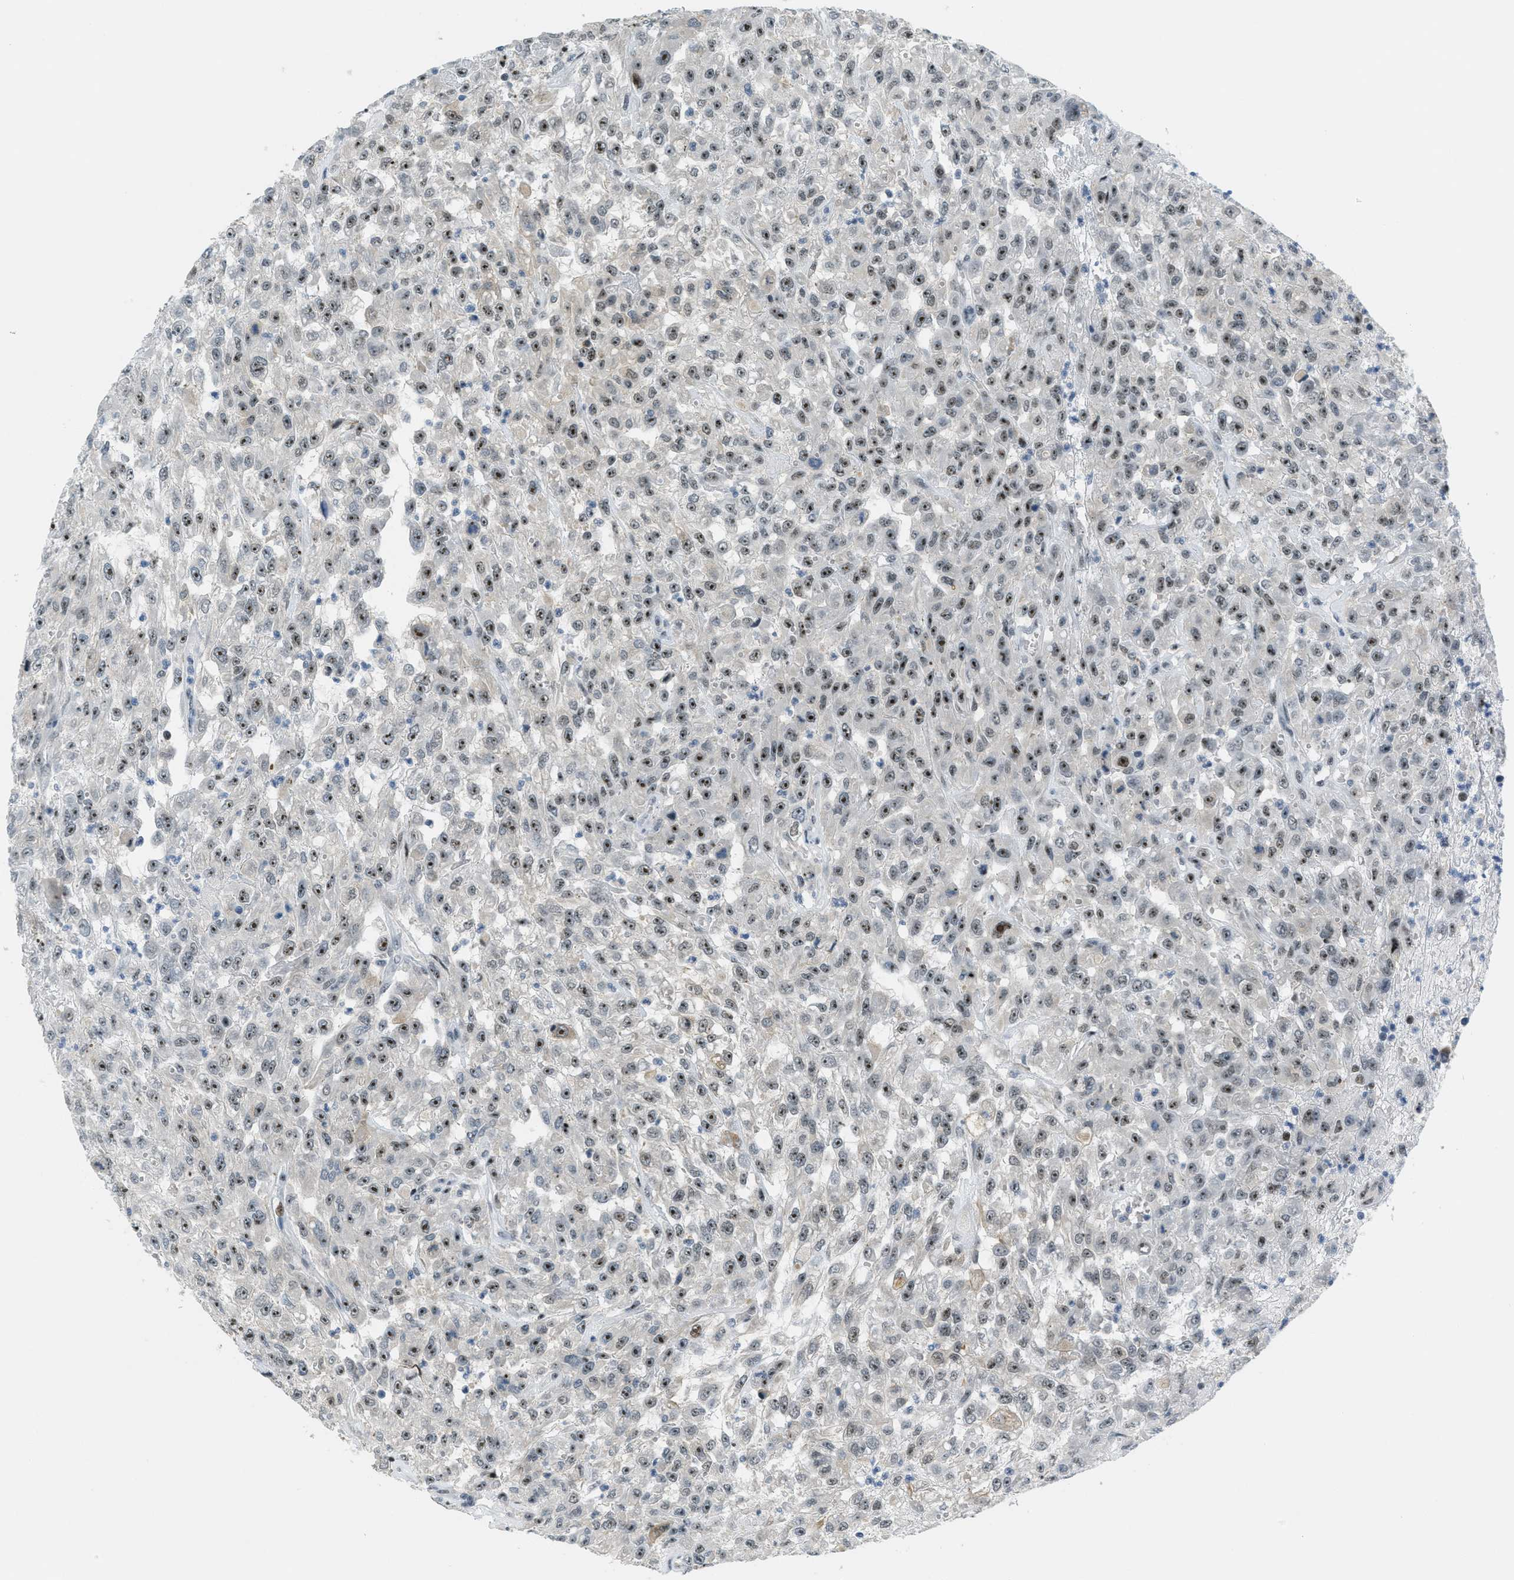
{"staining": {"intensity": "moderate", "quantity": "25%-75%", "location": "nuclear"}, "tissue": "urothelial cancer", "cell_type": "Tumor cells", "image_type": "cancer", "snomed": [{"axis": "morphology", "description": "Urothelial carcinoma, High grade"}, {"axis": "topography", "description": "Urinary bladder"}], "caption": "The immunohistochemical stain shows moderate nuclear staining in tumor cells of urothelial carcinoma (high-grade) tissue.", "gene": "ZDHHC23", "patient": {"sex": "male", "age": 46}}